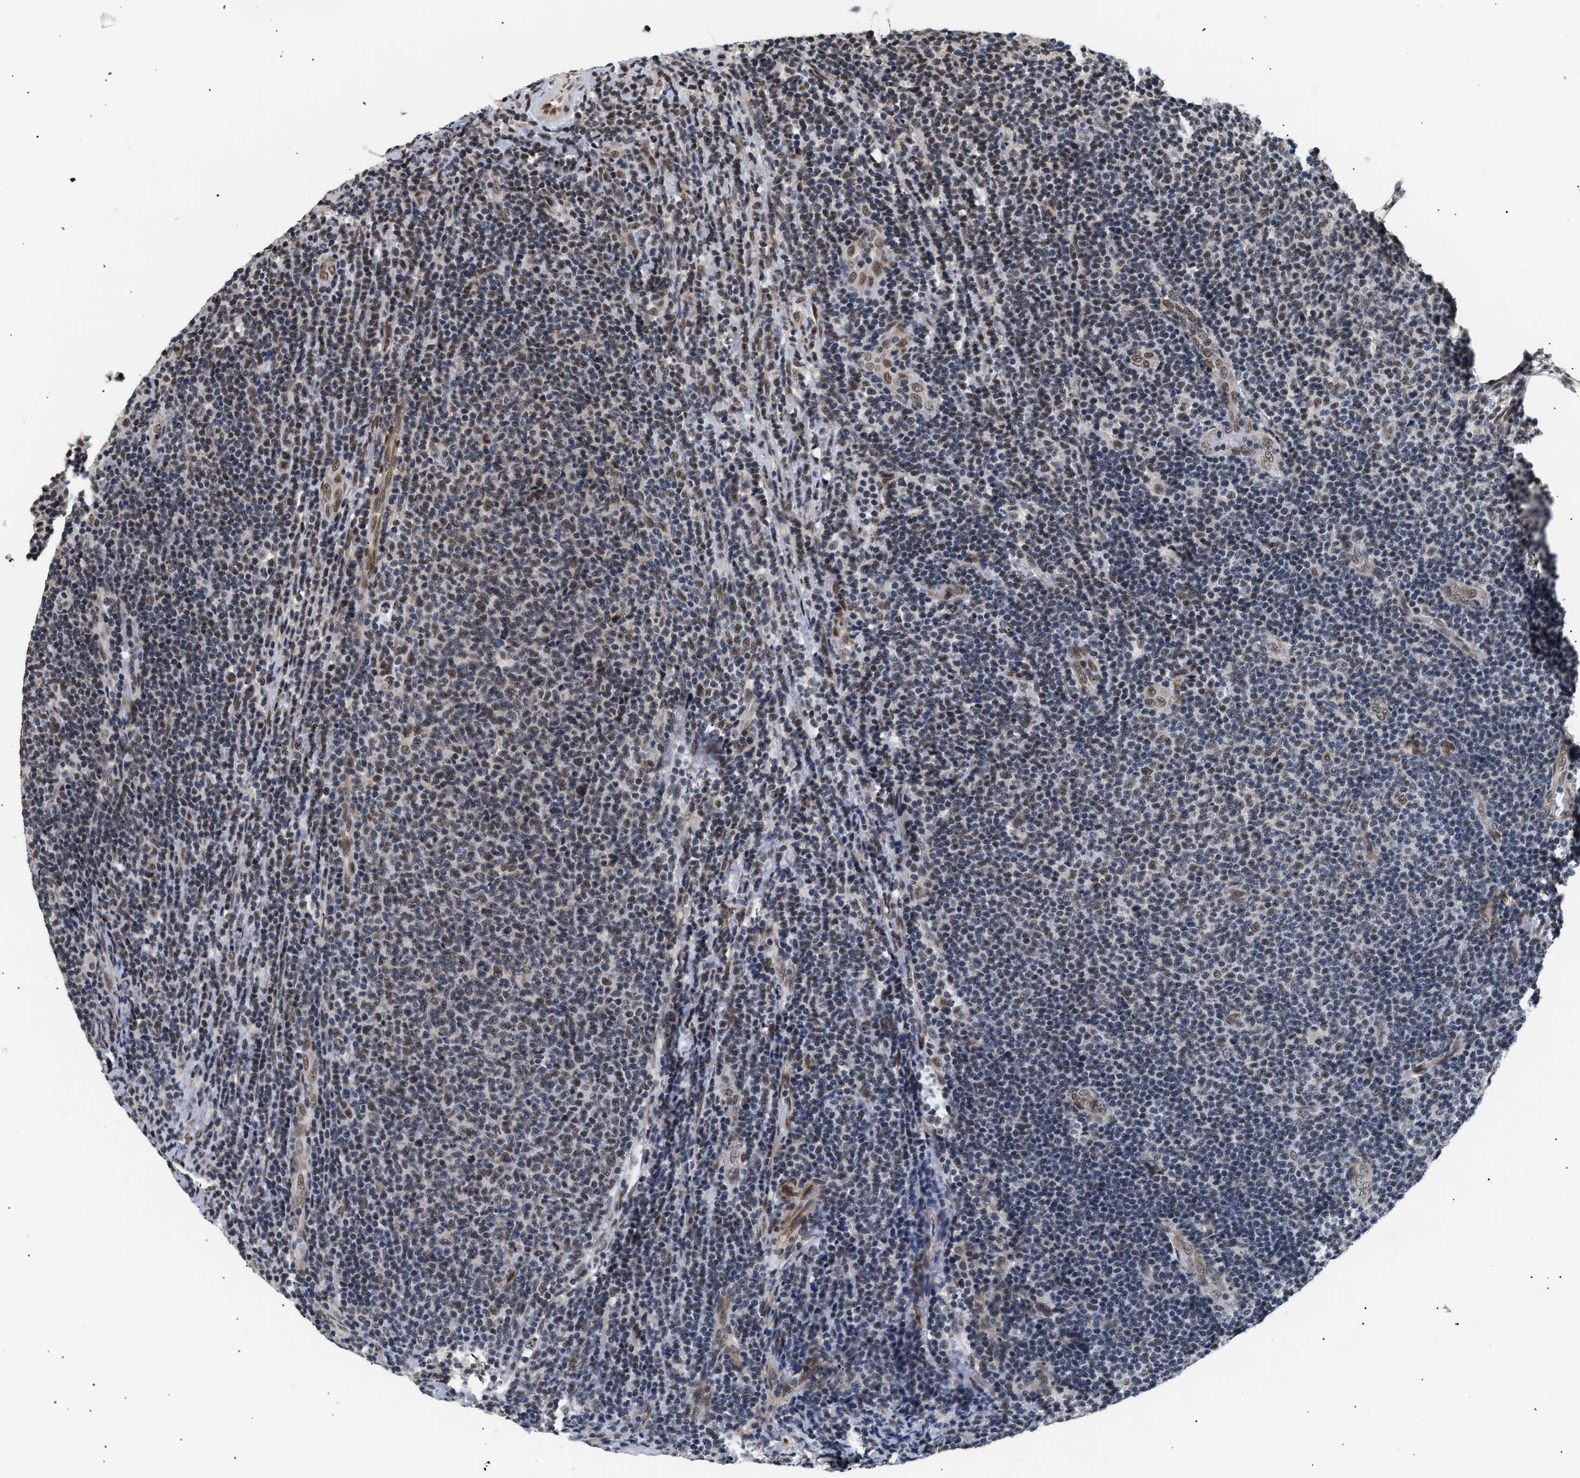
{"staining": {"intensity": "weak", "quantity": "25%-75%", "location": "nuclear"}, "tissue": "lymphoma", "cell_type": "Tumor cells", "image_type": "cancer", "snomed": [{"axis": "morphology", "description": "Malignant lymphoma, non-Hodgkin's type, Low grade"}, {"axis": "topography", "description": "Lymph node"}], "caption": "Lymphoma stained for a protein exhibits weak nuclear positivity in tumor cells.", "gene": "THOC1", "patient": {"sex": "male", "age": 66}}